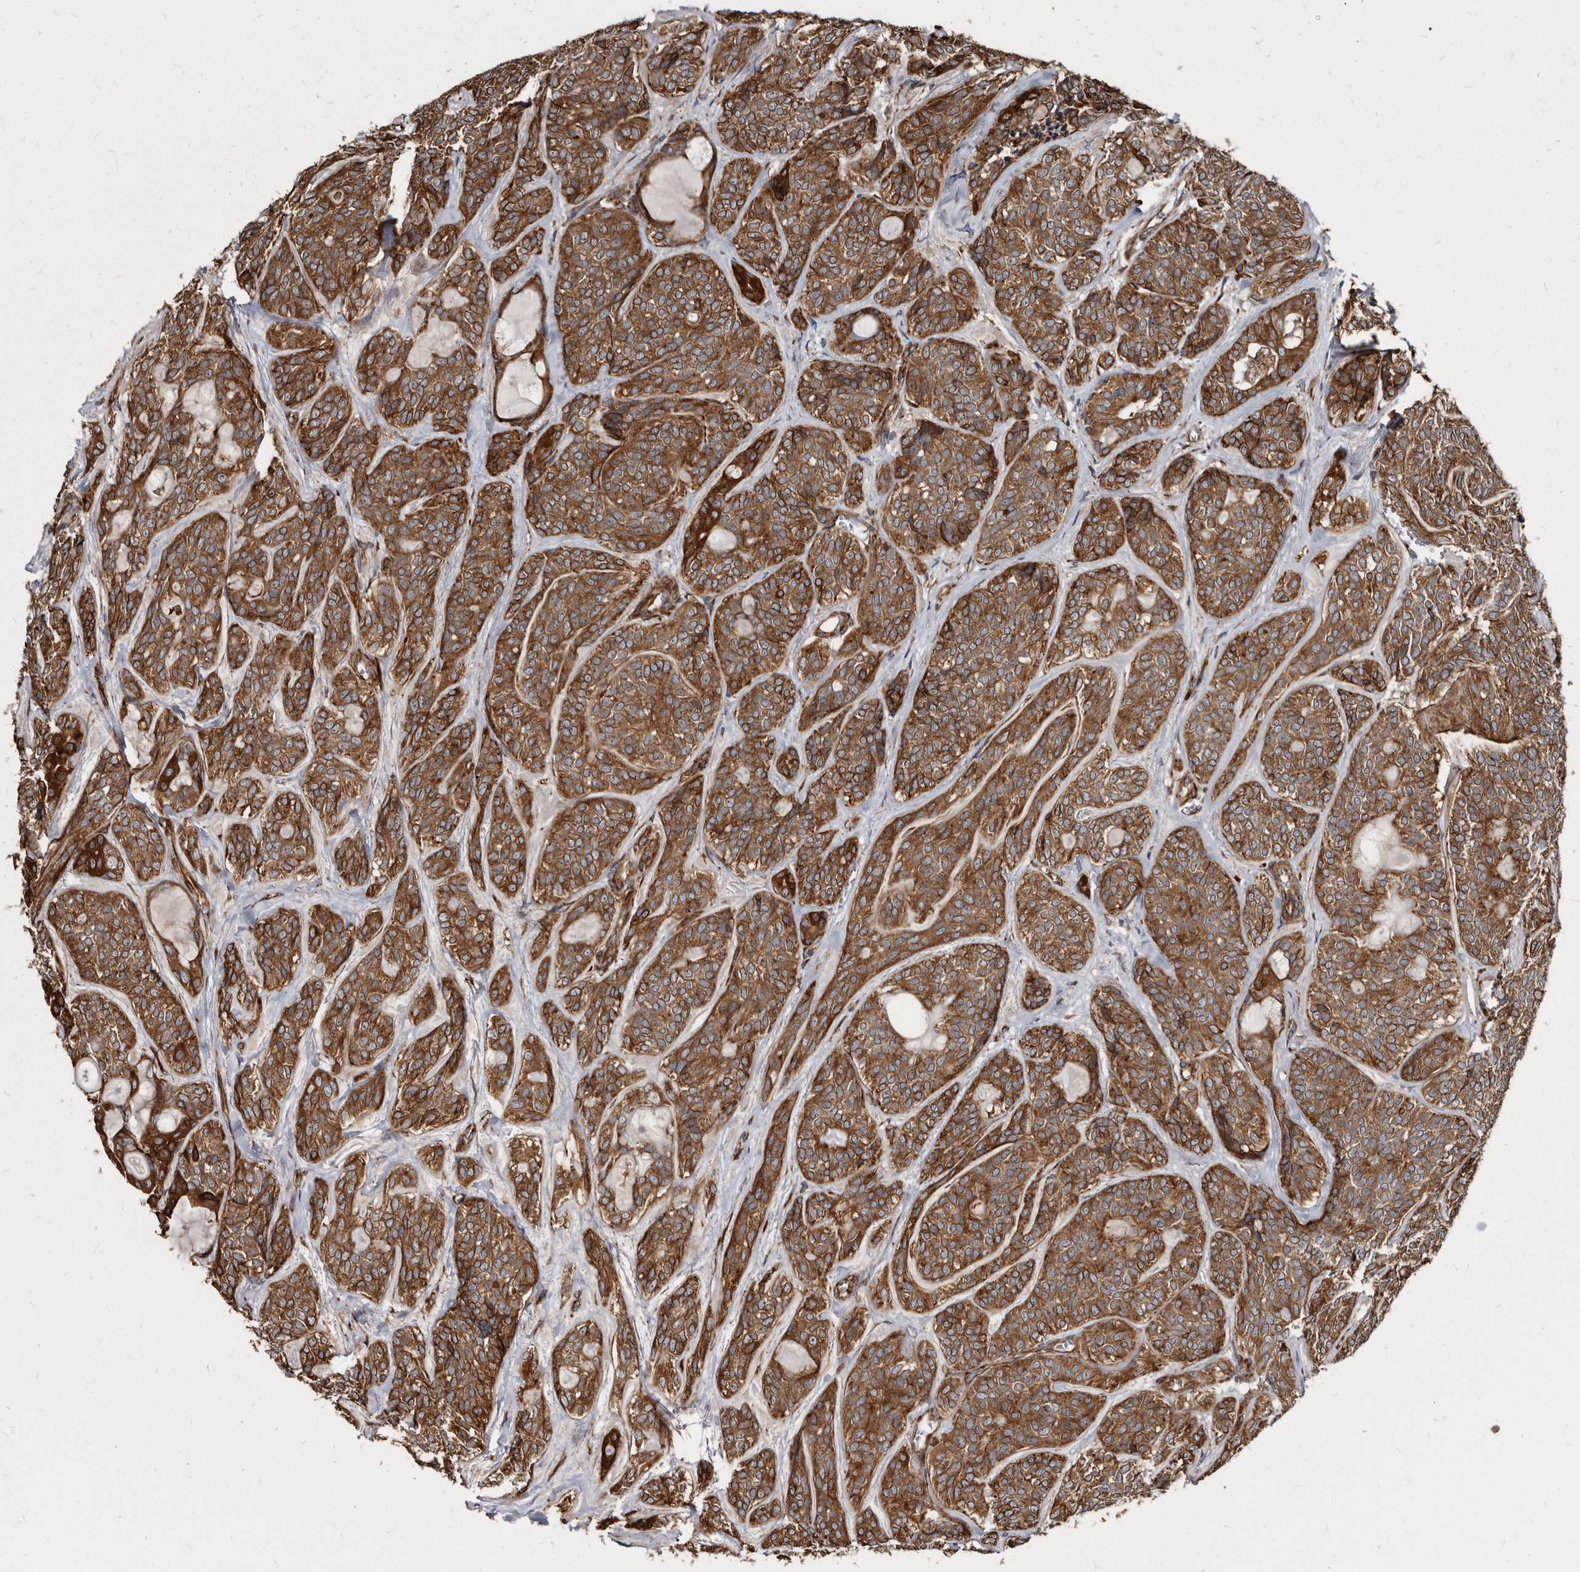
{"staining": {"intensity": "strong", "quantity": ">75%", "location": "cytoplasmic/membranous"}, "tissue": "head and neck cancer", "cell_type": "Tumor cells", "image_type": "cancer", "snomed": [{"axis": "morphology", "description": "Adenocarcinoma, NOS"}, {"axis": "topography", "description": "Head-Neck"}], "caption": "A histopathology image of human head and neck cancer stained for a protein shows strong cytoplasmic/membranous brown staining in tumor cells. The staining was performed using DAB (3,3'-diaminobenzidine) to visualize the protein expression in brown, while the nuclei were stained in blue with hematoxylin (Magnification: 20x).", "gene": "KCTD20", "patient": {"sex": "male", "age": 66}}